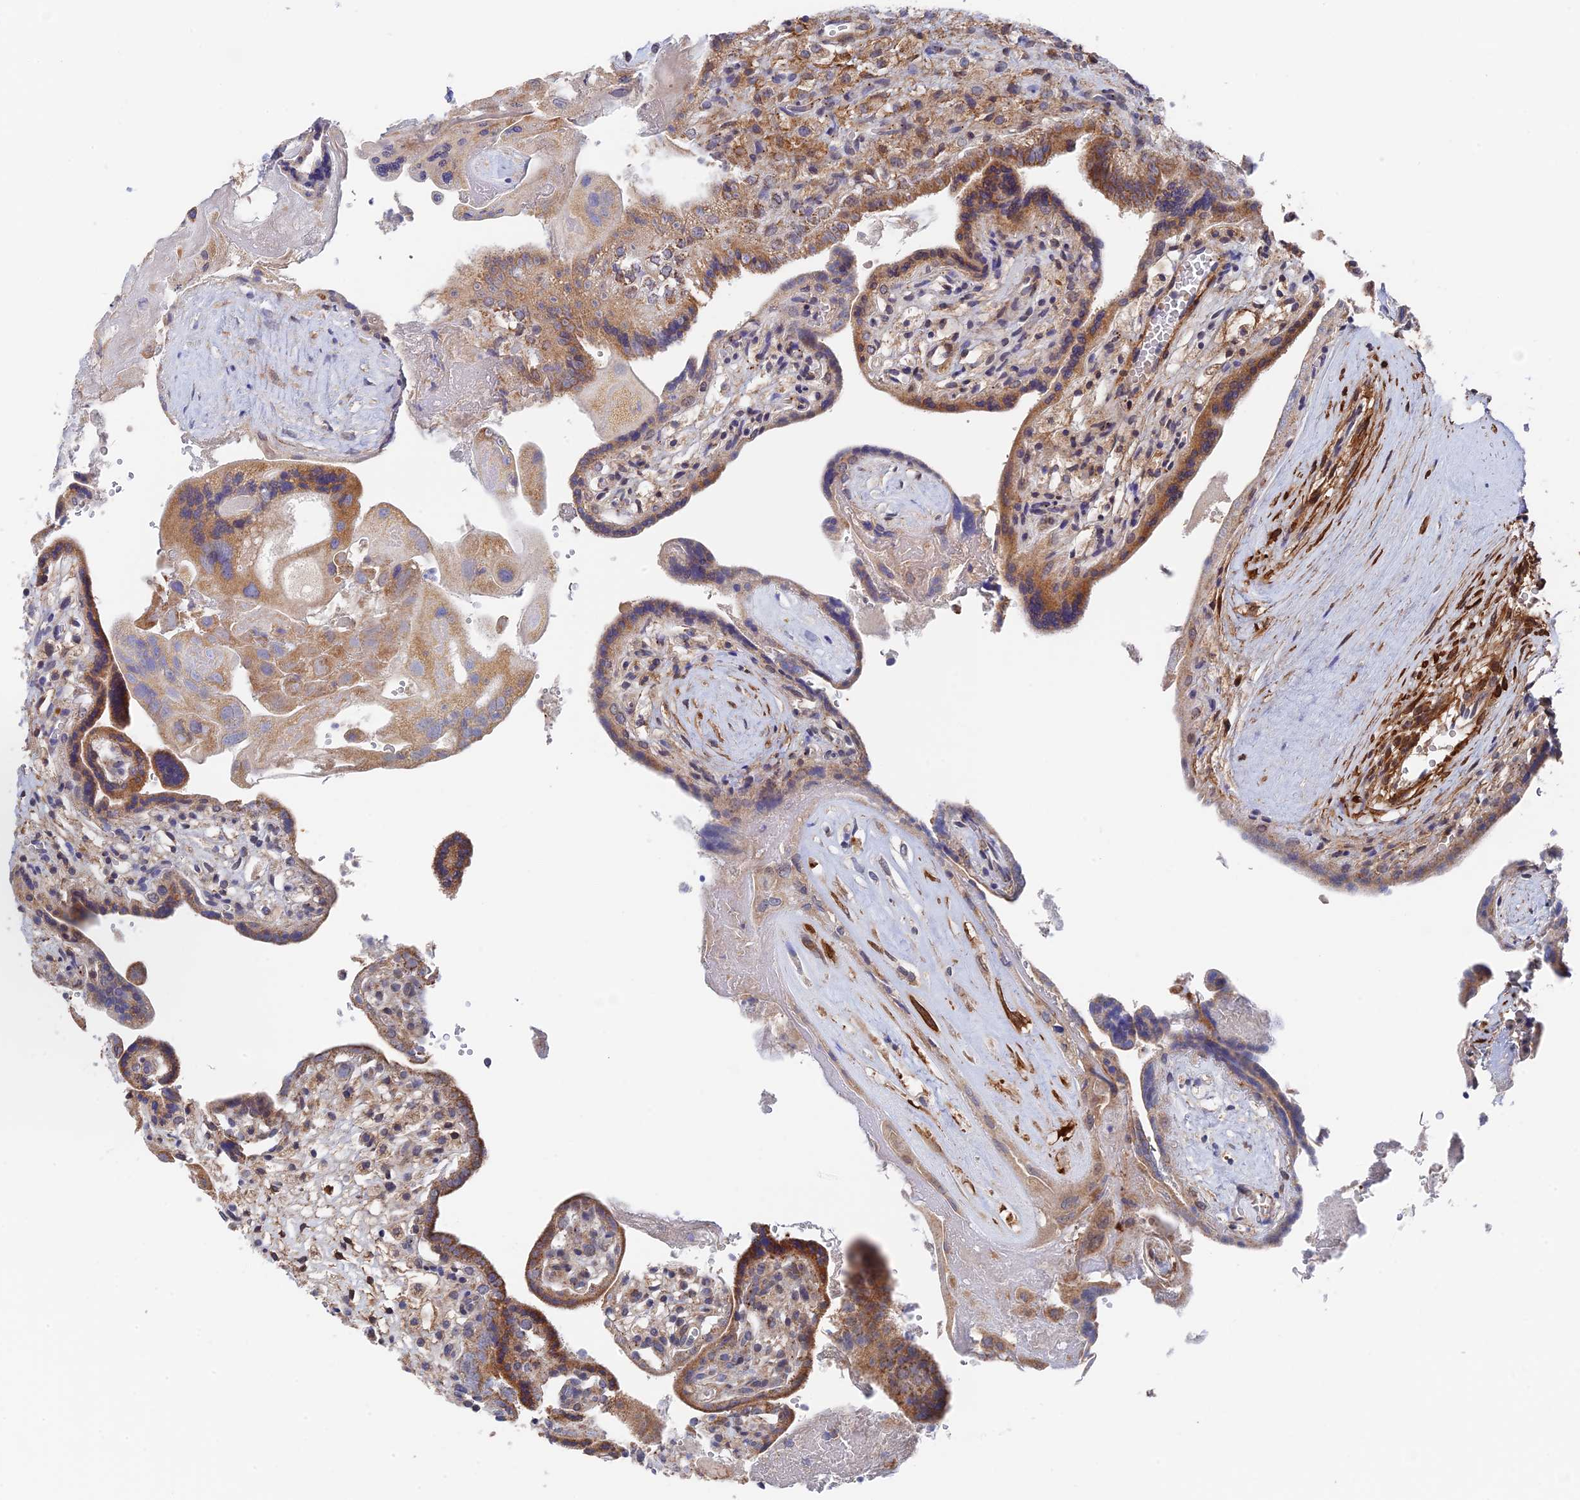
{"staining": {"intensity": "moderate", "quantity": ">75%", "location": "cytoplasmic/membranous"}, "tissue": "placenta", "cell_type": "Trophoblastic cells", "image_type": "normal", "snomed": [{"axis": "morphology", "description": "Normal tissue, NOS"}, {"axis": "topography", "description": "Placenta"}], "caption": "A brown stain highlights moderate cytoplasmic/membranous staining of a protein in trophoblastic cells of unremarkable placenta. The staining is performed using DAB brown chromogen to label protein expression. The nuclei are counter-stained blue using hematoxylin.", "gene": "ZNF320", "patient": {"sex": "female", "age": 37}}